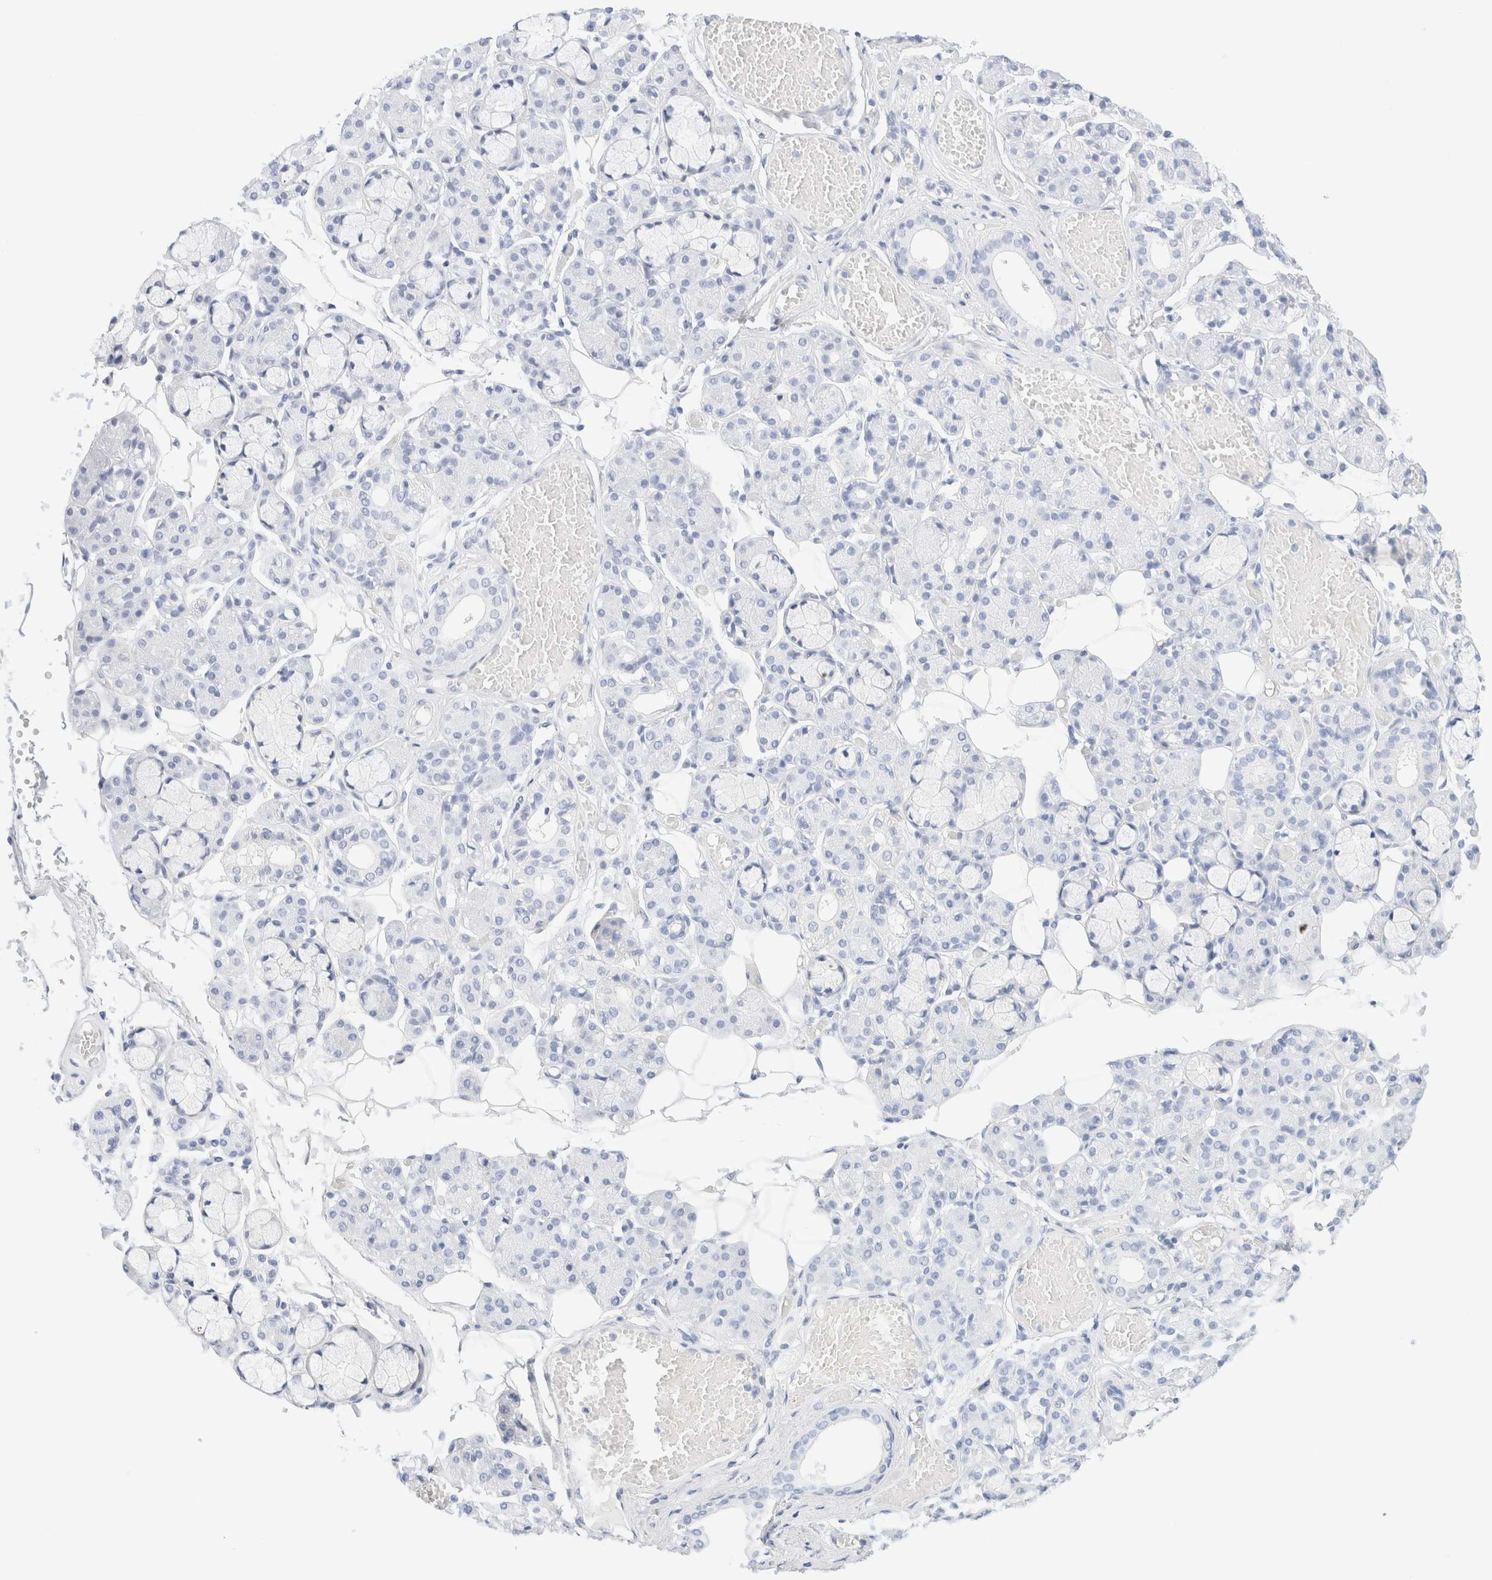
{"staining": {"intensity": "negative", "quantity": "none", "location": "none"}, "tissue": "salivary gland", "cell_type": "Glandular cells", "image_type": "normal", "snomed": [{"axis": "morphology", "description": "Normal tissue, NOS"}, {"axis": "topography", "description": "Salivary gland"}], "caption": "IHC micrograph of normal salivary gland: human salivary gland stained with DAB (3,3'-diaminobenzidine) shows no significant protein staining in glandular cells.", "gene": "DPYS", "patient": {"sex": "male", "age": 63}}